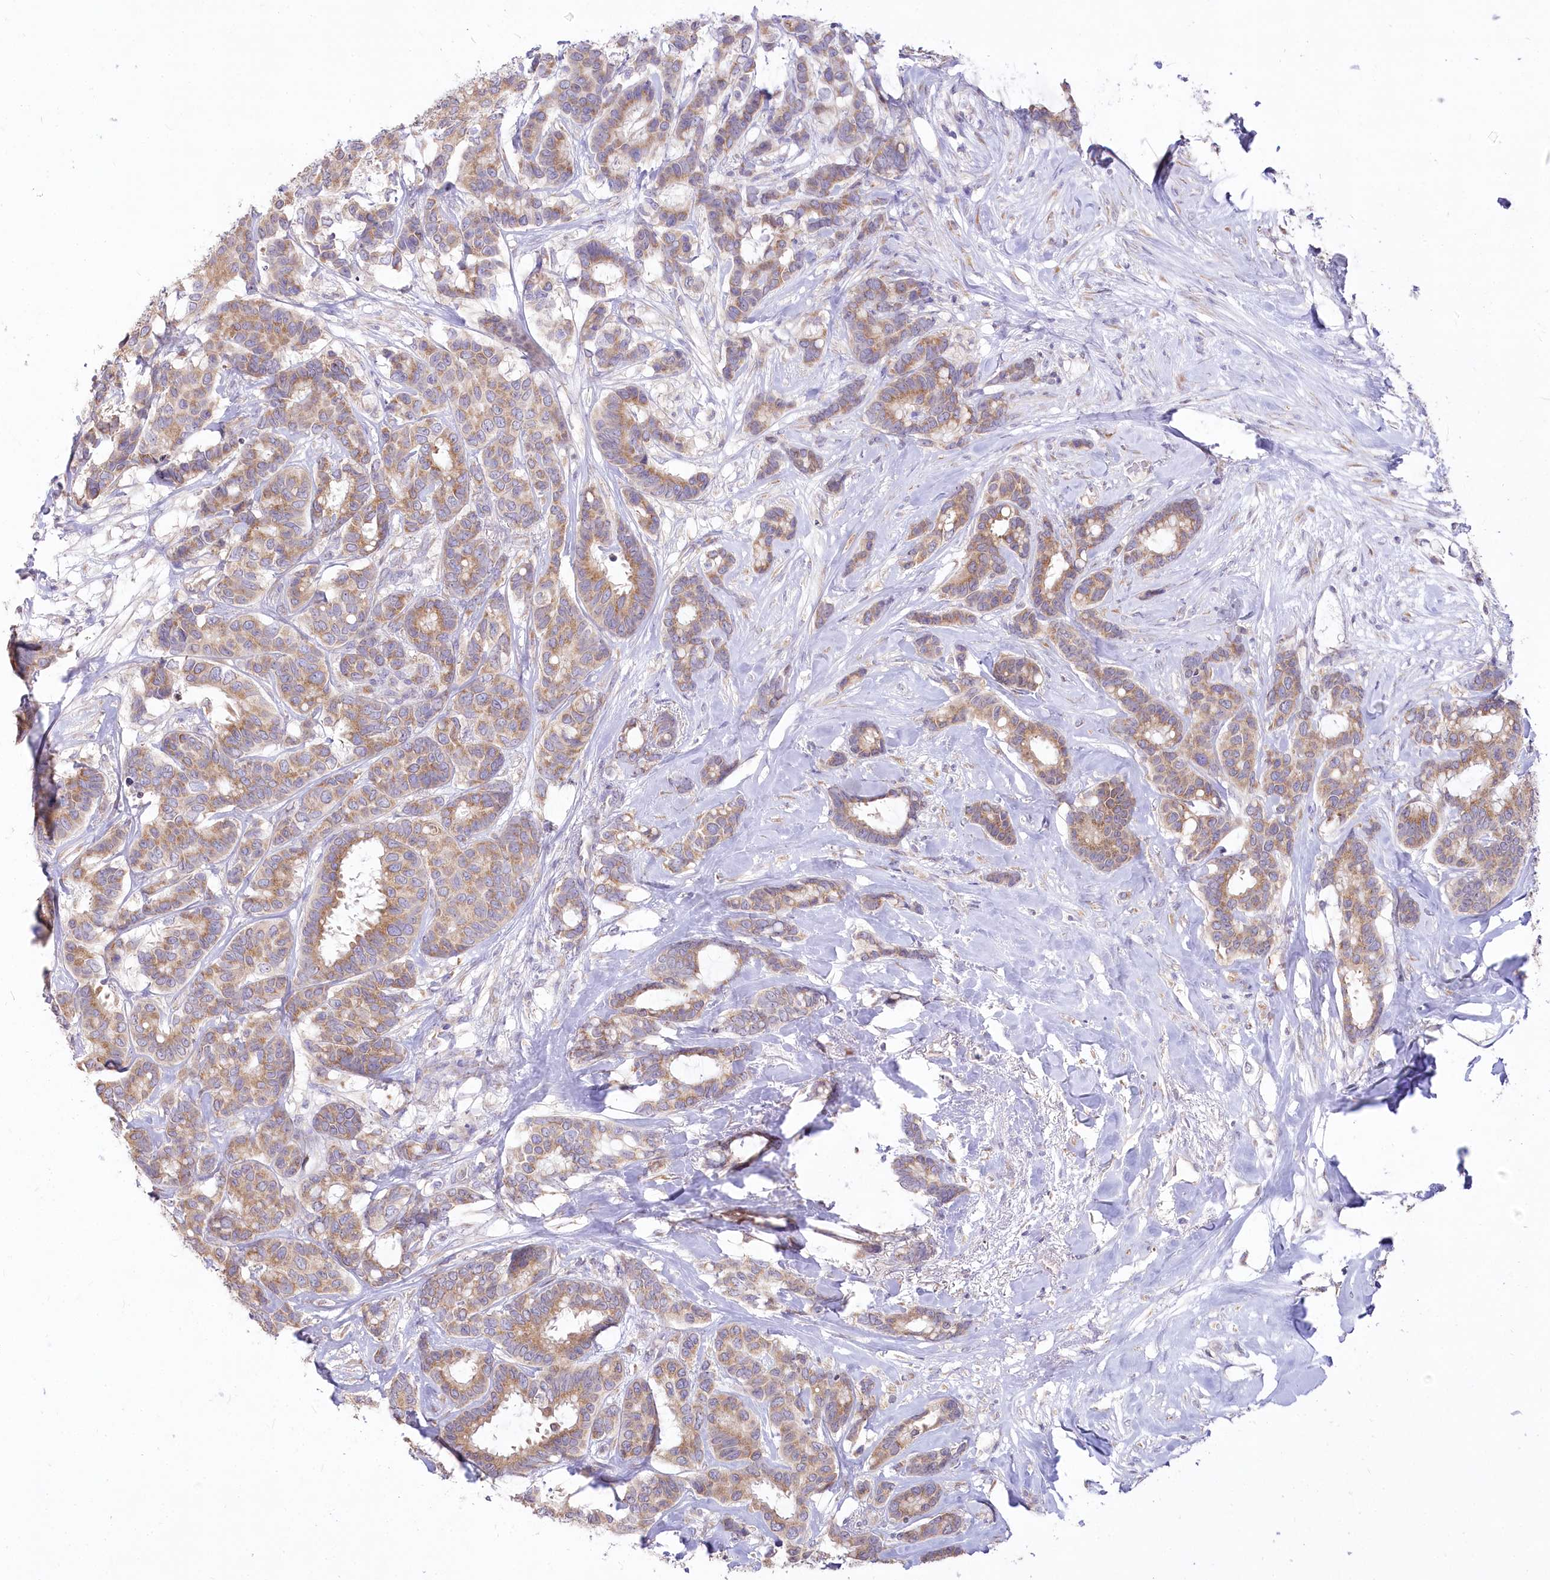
{"staining": {"intensity": "moderate", "quantity": ">75%", "location": "cytoplasmic/membranous"}, "tissue": "breast cancer", "cell_type": "Tumor cells", "image_type": "cancer", "snomed": [{"axis": "morphology", "description": "Duct carcinoma"}, {"axis": "topography", "description": "Breast"}], "caption": "Immunohistochemical staining of human breast cancer (invasive ductal carcinoma) displays moderate cytoplasmic/membranous protein positivity in approximately >75% of tumor cells.", "gene": "STT3B", "patient": {"sex": "female", "age": 87}}